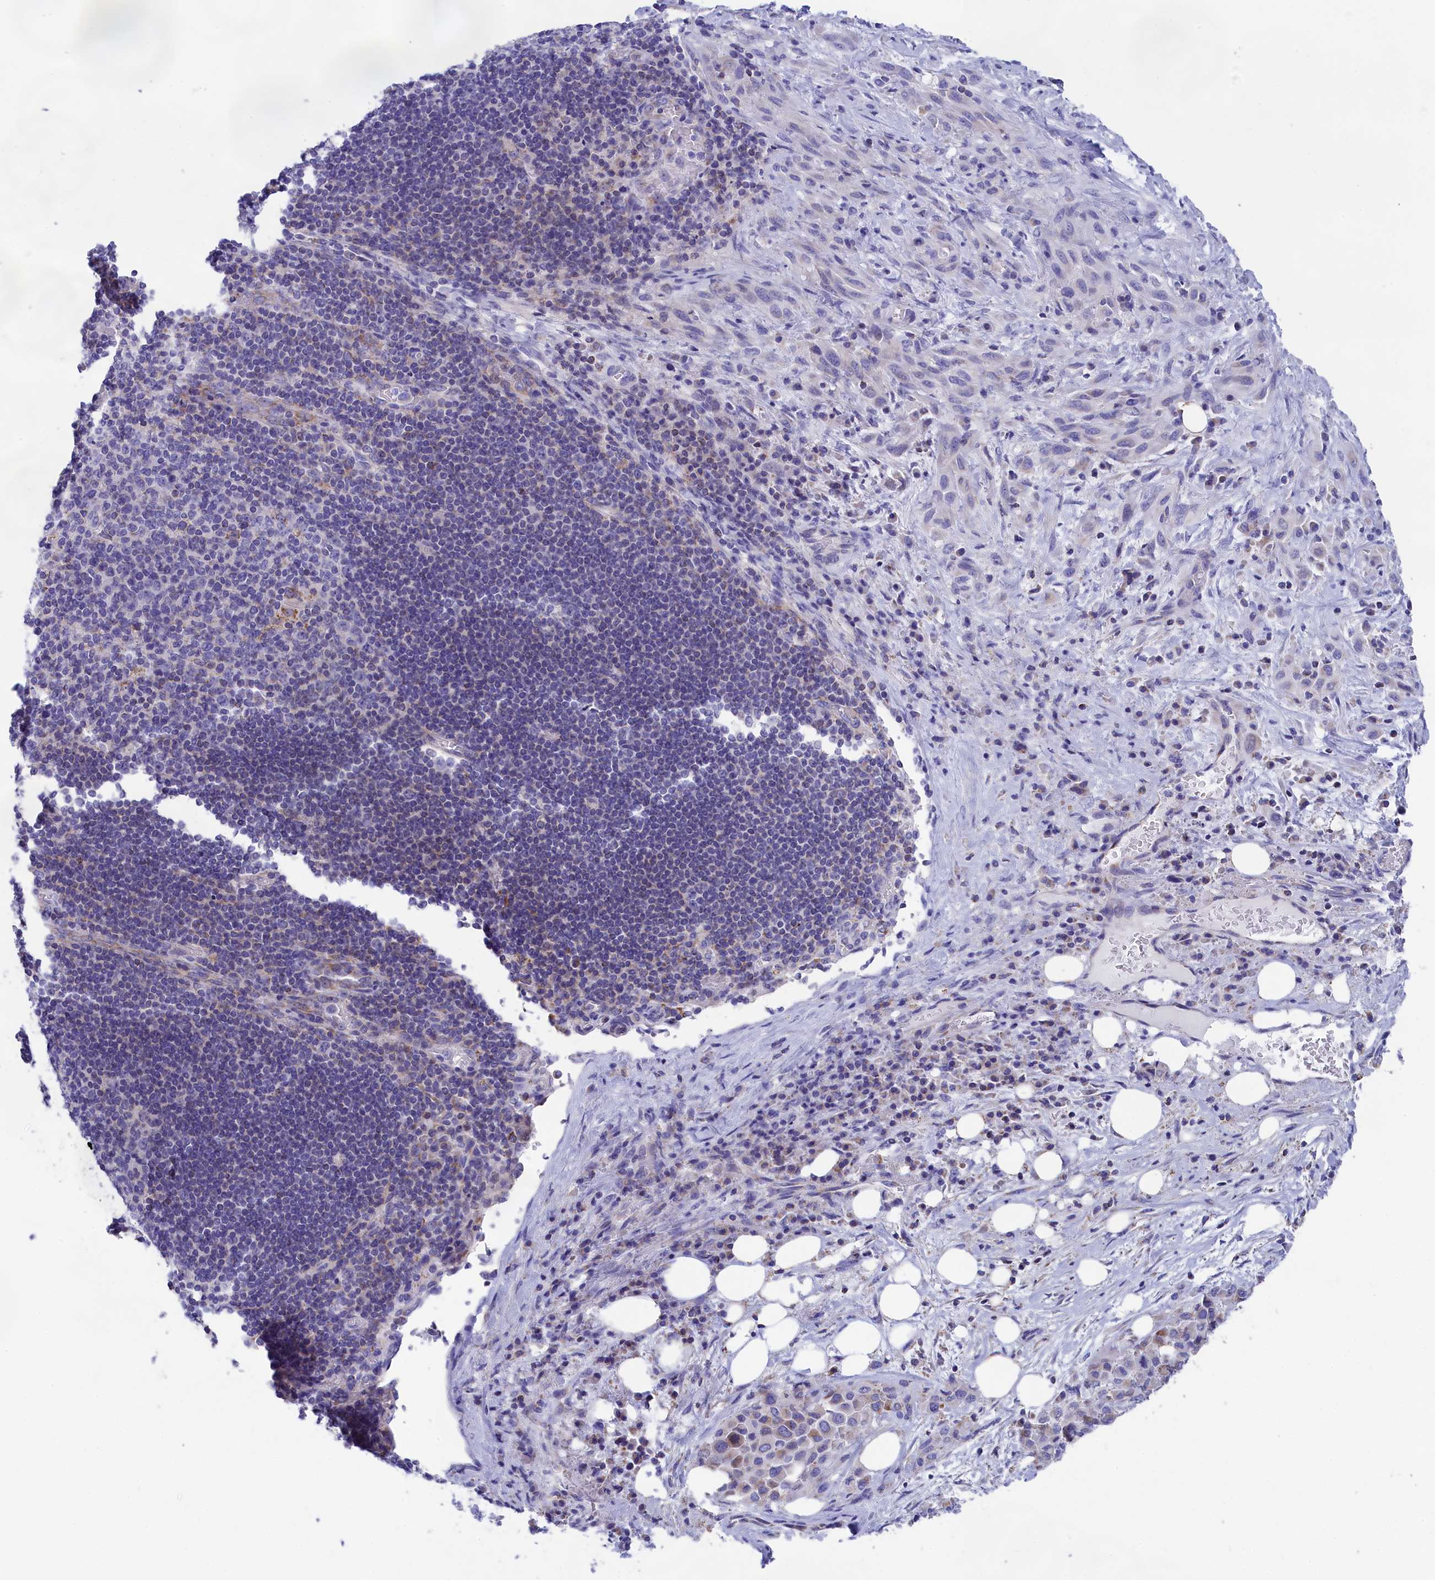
{"staining": {"intensity": "negative", "quantity": "none", "location": "none"}, "tissue": "melanoma", "cell_type": "Tumor cells", "image_type": "cancer", "snomed": [{"axis": "morphology", "description": "Malignant melanoma, Metastatic site"}, {"axis": "topography", "description": "Skin"}], "caption": "This histopathology image is of melanoma stained with immunohistochemistry to label a protein in brown with the nuclei are counter-stained blue. There is no expression in tumor cells.", "gene": "PRDM12", "patient": {"sex": "female", "age": 81}}